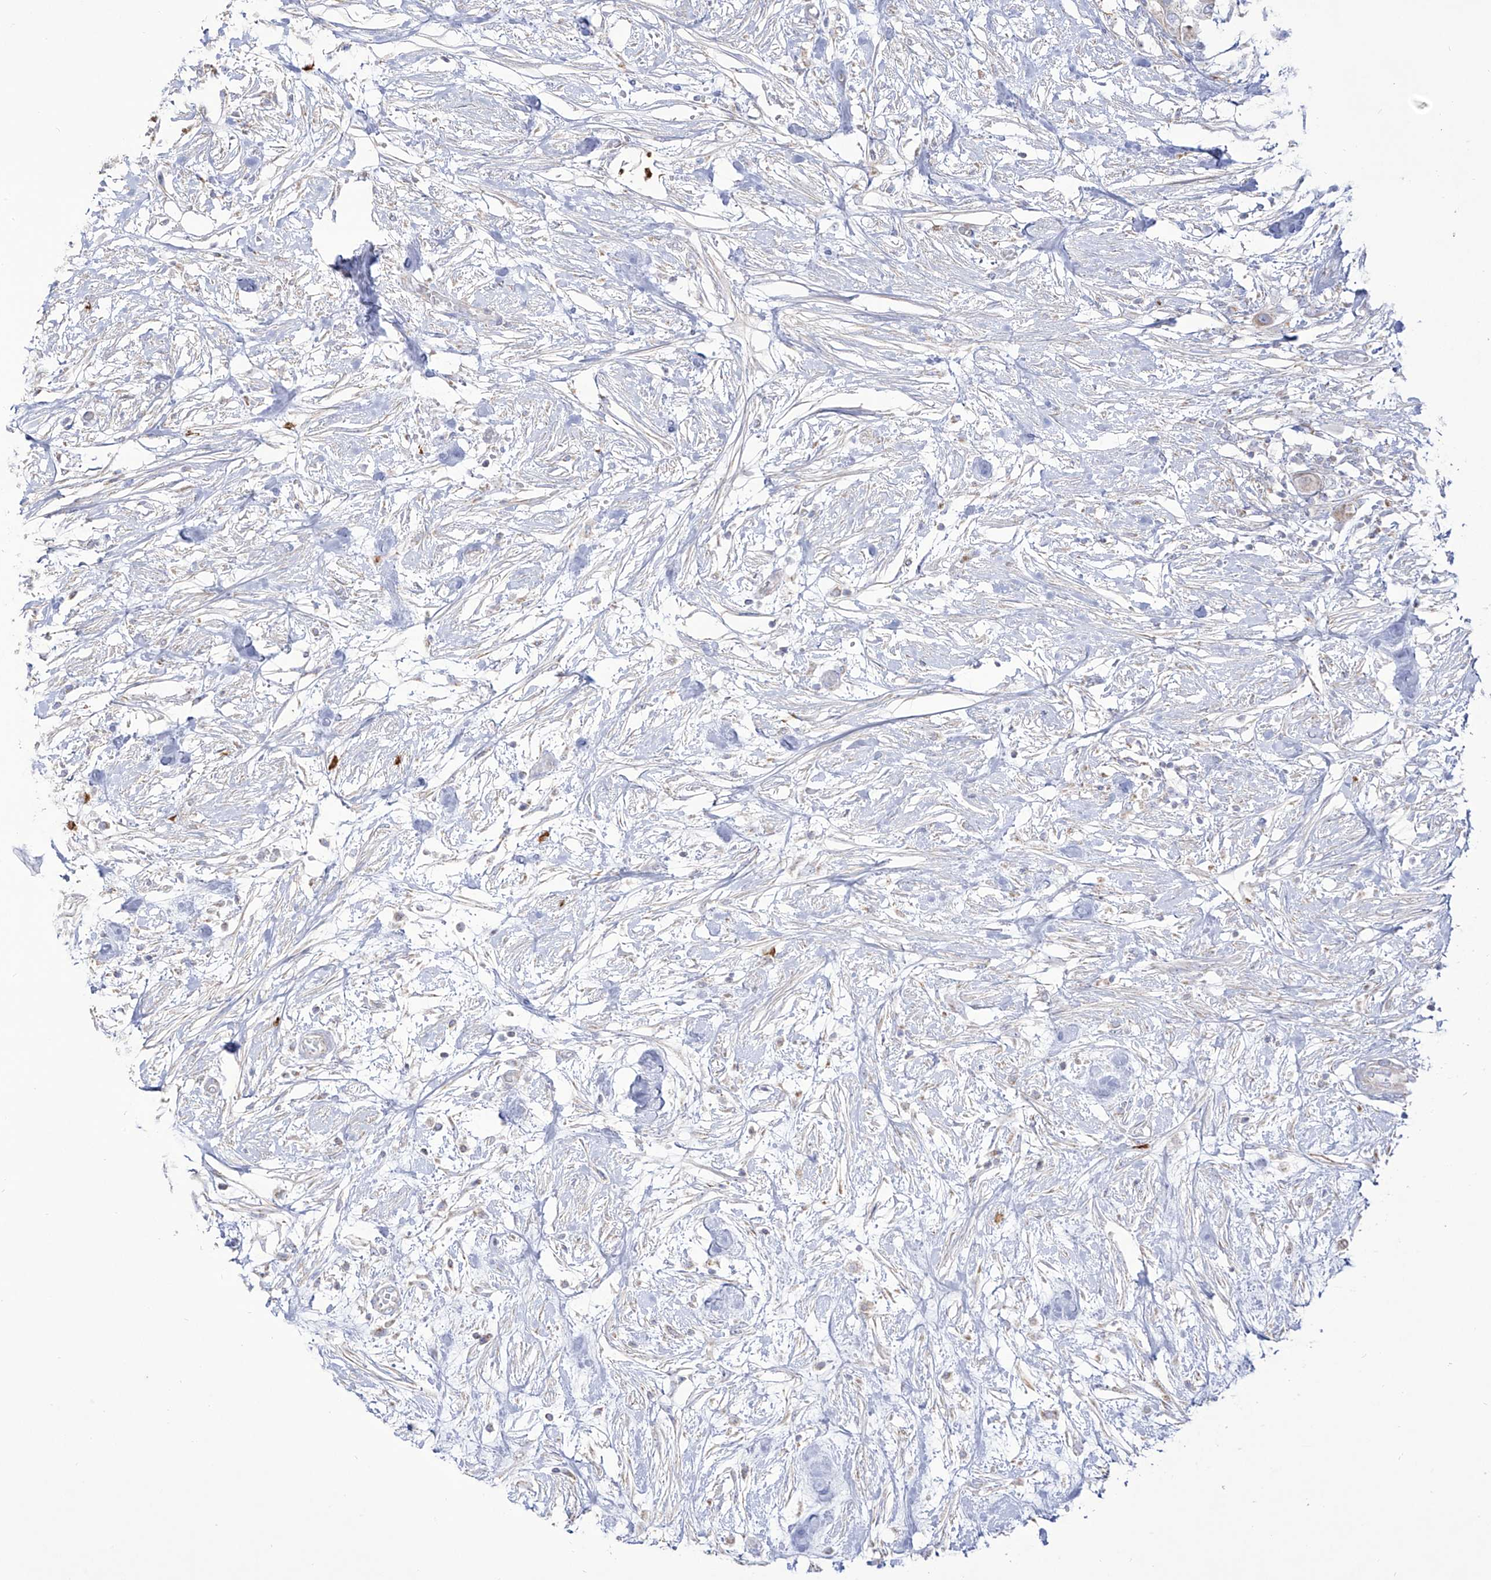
{"staining": {"intensity": "weak", "quantity": "<25%", "location": "cytoplasmic/membranous"}, "tissue": "urothelial cancer", "cell_type": "Tumor cells", "image_type": "cancer", "snomed": [{"axis": "morphology", "description": "Urothelial carcinoma, High grade"}, {"axis": "topography", "description": "Urinary bladder"}], "caption": "Immunohistochemistry (IHC) of human high-grade urothelial carcinoma displays no positivity in tumor cells.", "gene": "RCHY1", "patient": {"sex": "male", "age": 64}}